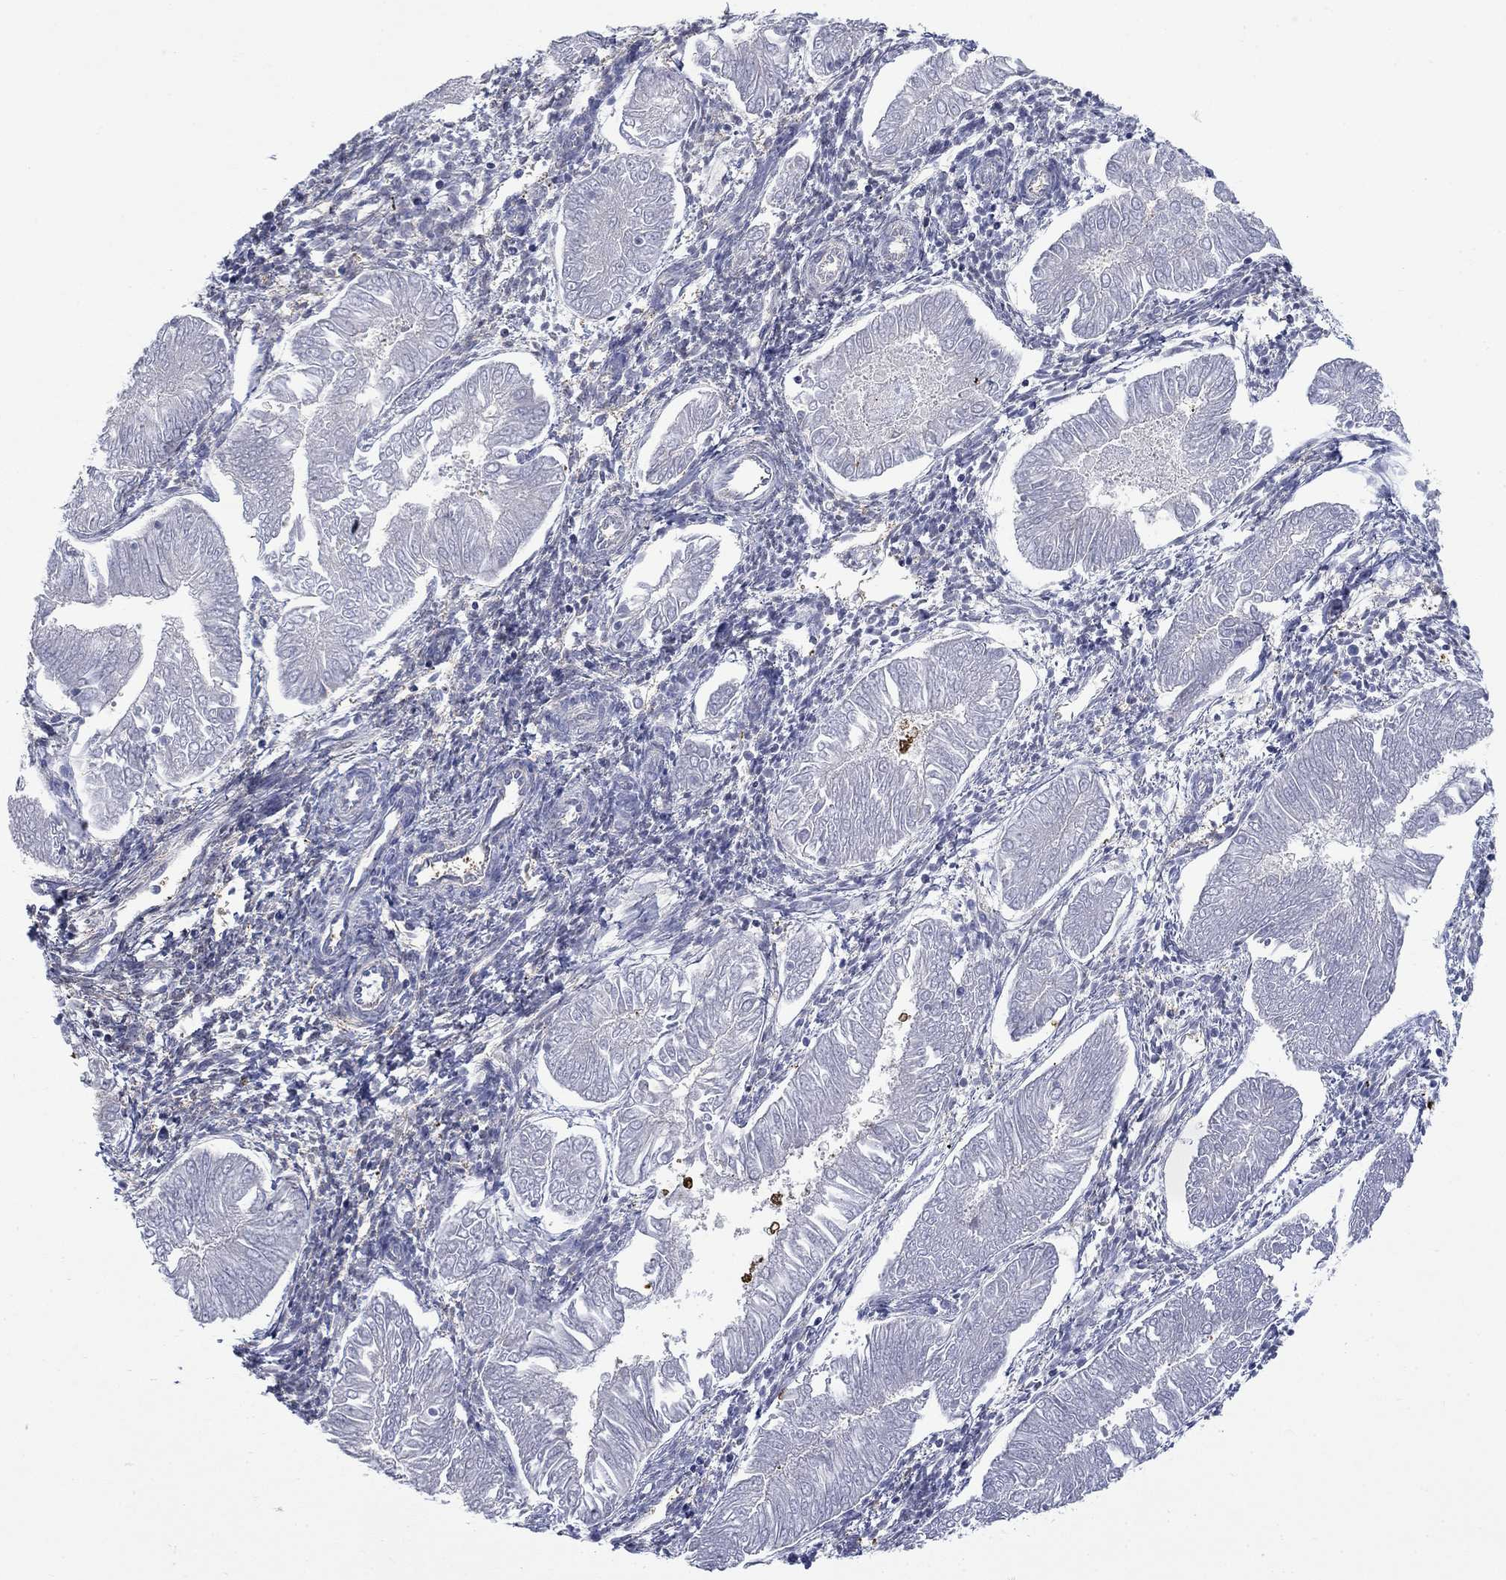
{"staining": {"intensity": "negative", "quantity": "none", "location": "none"}, "tissue": "endometrial cancer", "cell_type": "Tumor cells", "image_type": "cancer", "snomed": [{"axis": "morphology", "description": "Adenocarcinoma, NOS"}, {"axis": "topography", "description": "Endometrium"}], "caption": "This micrograph is of endometrial cancer (adenocarcinoma) stained with IHC to label a protein in brown with the nuclei are counter-stained blue. There is no staining in tumor cells.", "gene": "PDZD2", "patient": {"sex": "female", "age": 53}}